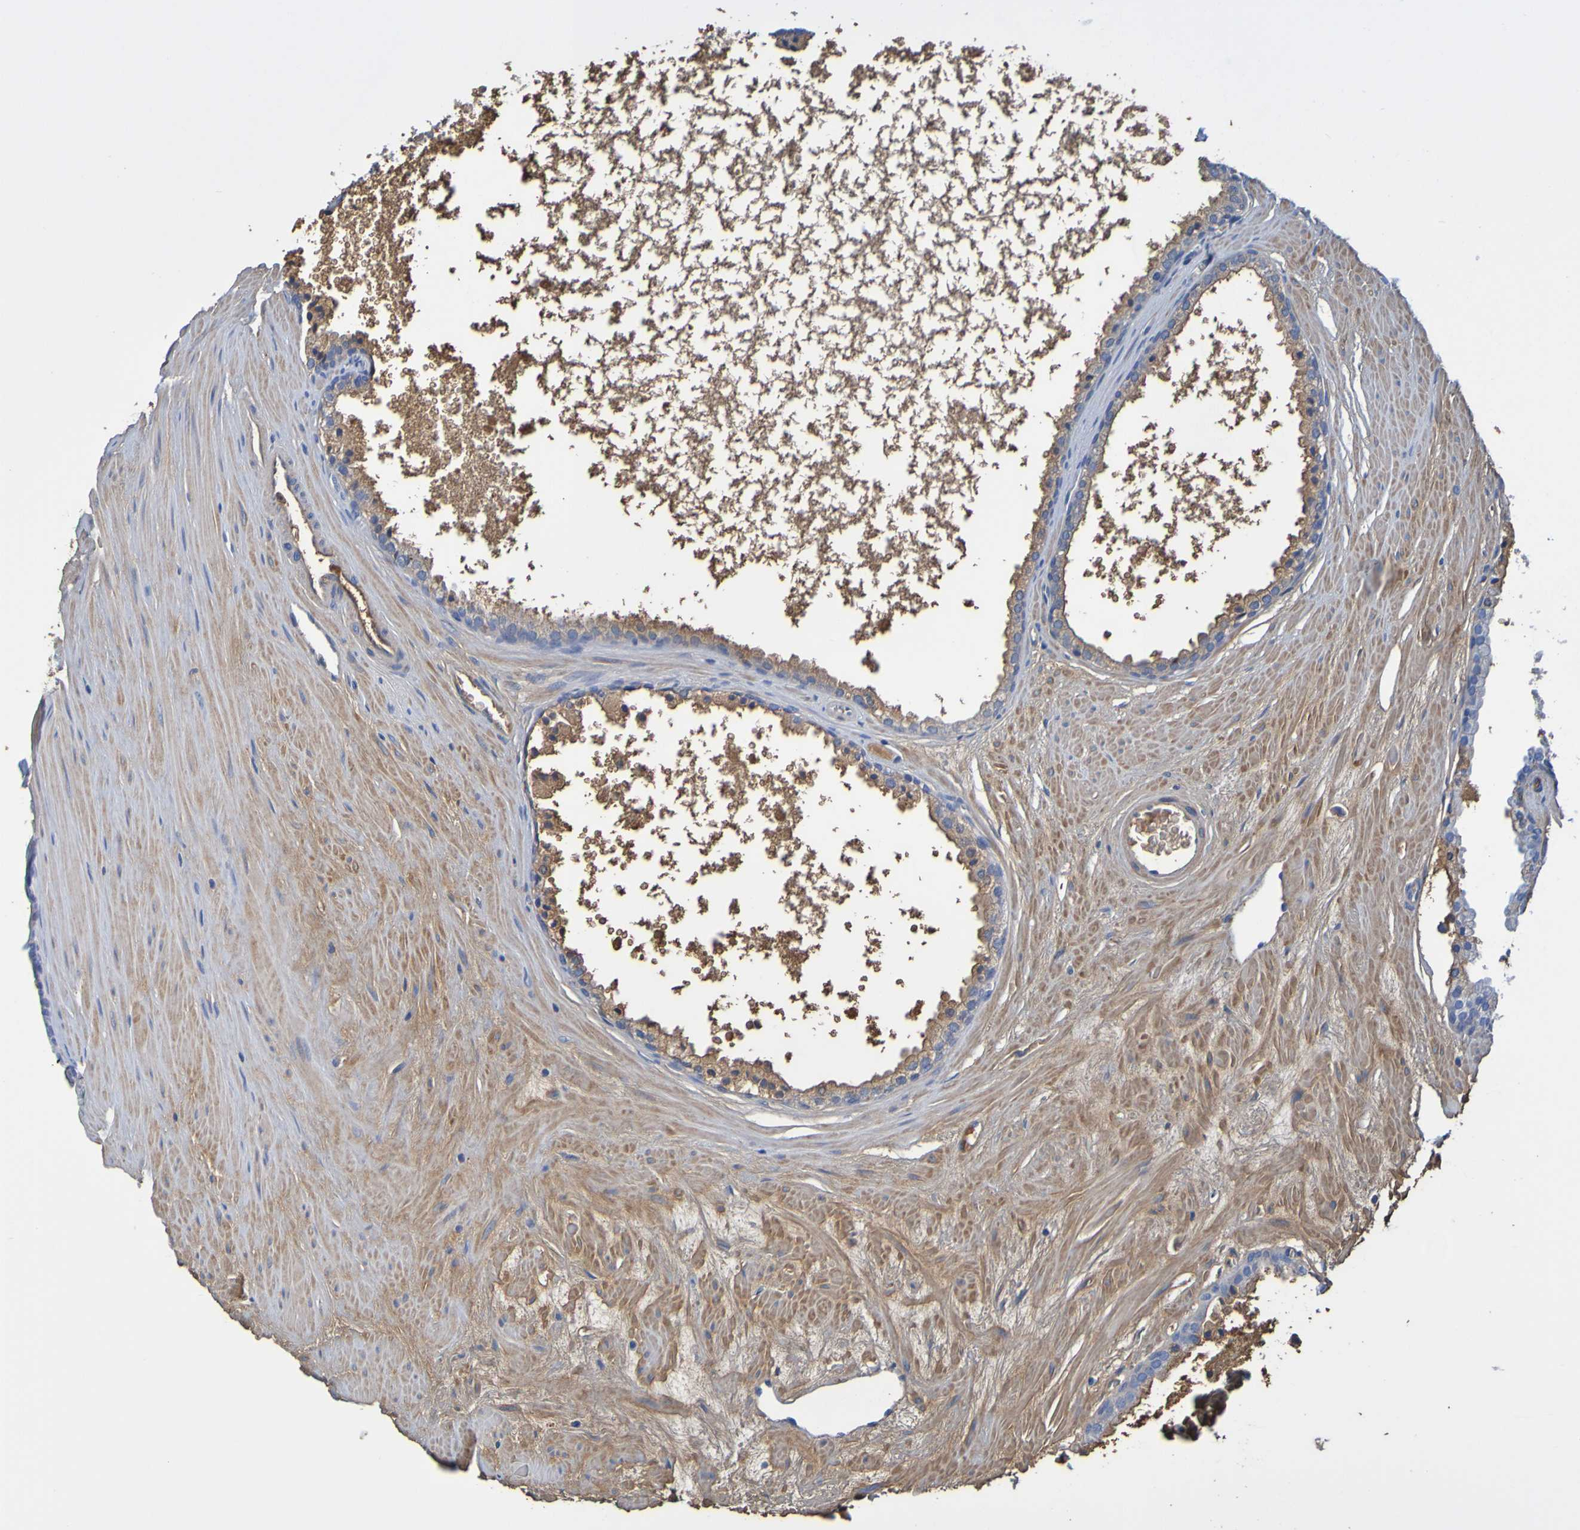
{"staining": {"intensity": "moderate", "quantity": ">75%", "location": "cytoplasmic/membranous"}, "tissue": "prostate cancer", "cell_type": "Tumor cells", "image_type": "cancer", "snomed": [{"axis": "morphology", "description": "Adenocarcinoma, High grade"}, {"axis": "topography", "description": "Prostate"}], "caption": "This image demonstrates immunohistochemistry (IHC) staining of adenocarcinoma (high-grade) (prostate), with medium moderate cytoplasmic/membranous staining in about >75% of tumor cells.", "gene": "GAB3", "patient": {"sex": "male", "age": 65}}